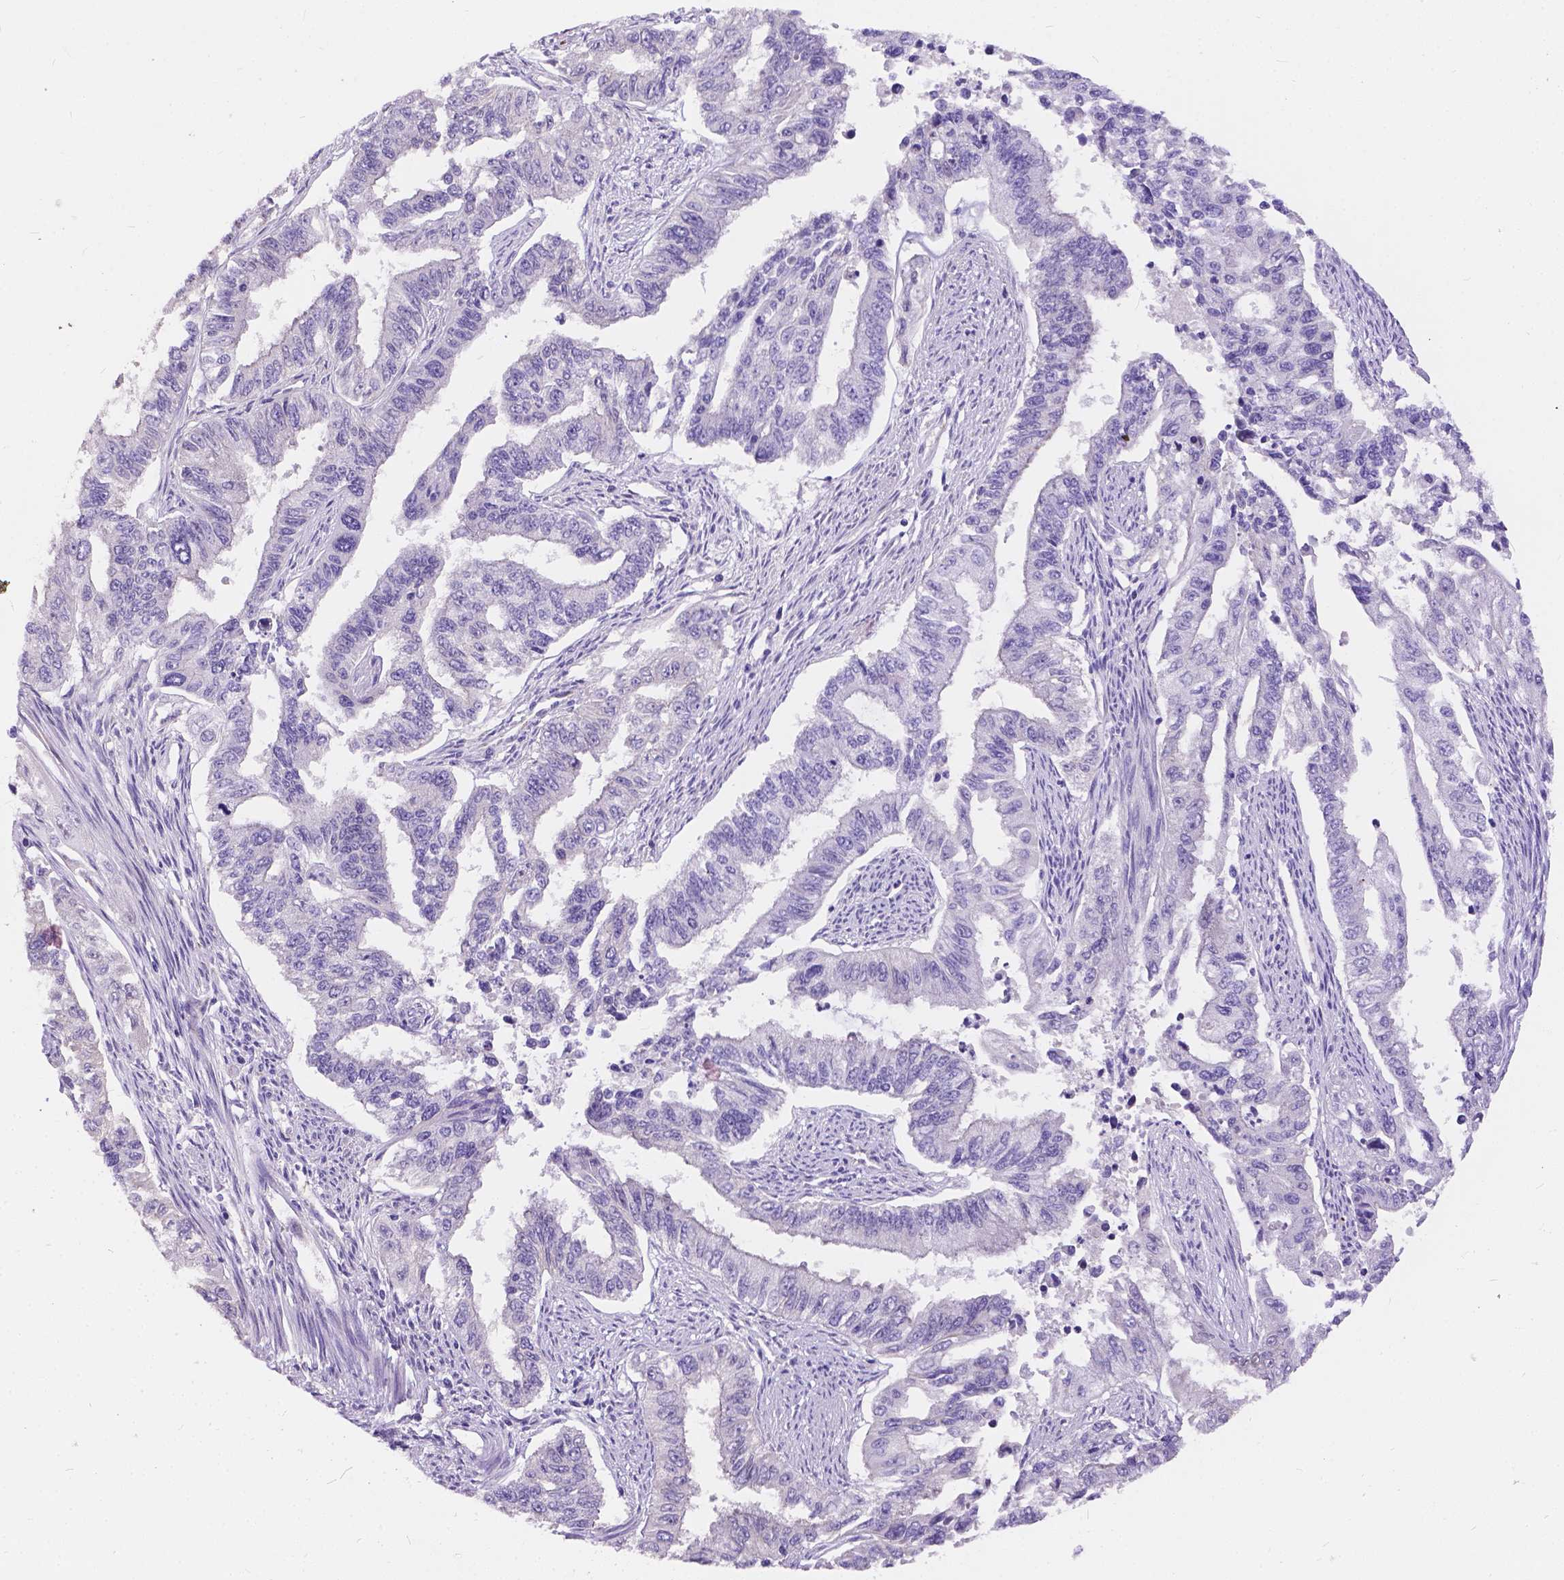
{"staining": {"intensity": "negative", "quantity": "none", "location": "none"}, "tissue": "endometrial cancer", "cell_type": "Tumor cells", "image_type": "cancer", "snomed": [{"axis": "morphology", "description": "Adenocarcinoma, NOS"}, {"axis": "topography", "description": "Uterus"}], "caption": "An immunohistochemistry (IHC) histopathology image of adenocarcinoma (endometrial) is shown. There is no staining in tumor cells of adenocarcinoma (endometrial).", "gene": "DLEC1", "patient": {"sex": "female", "age": 59}}